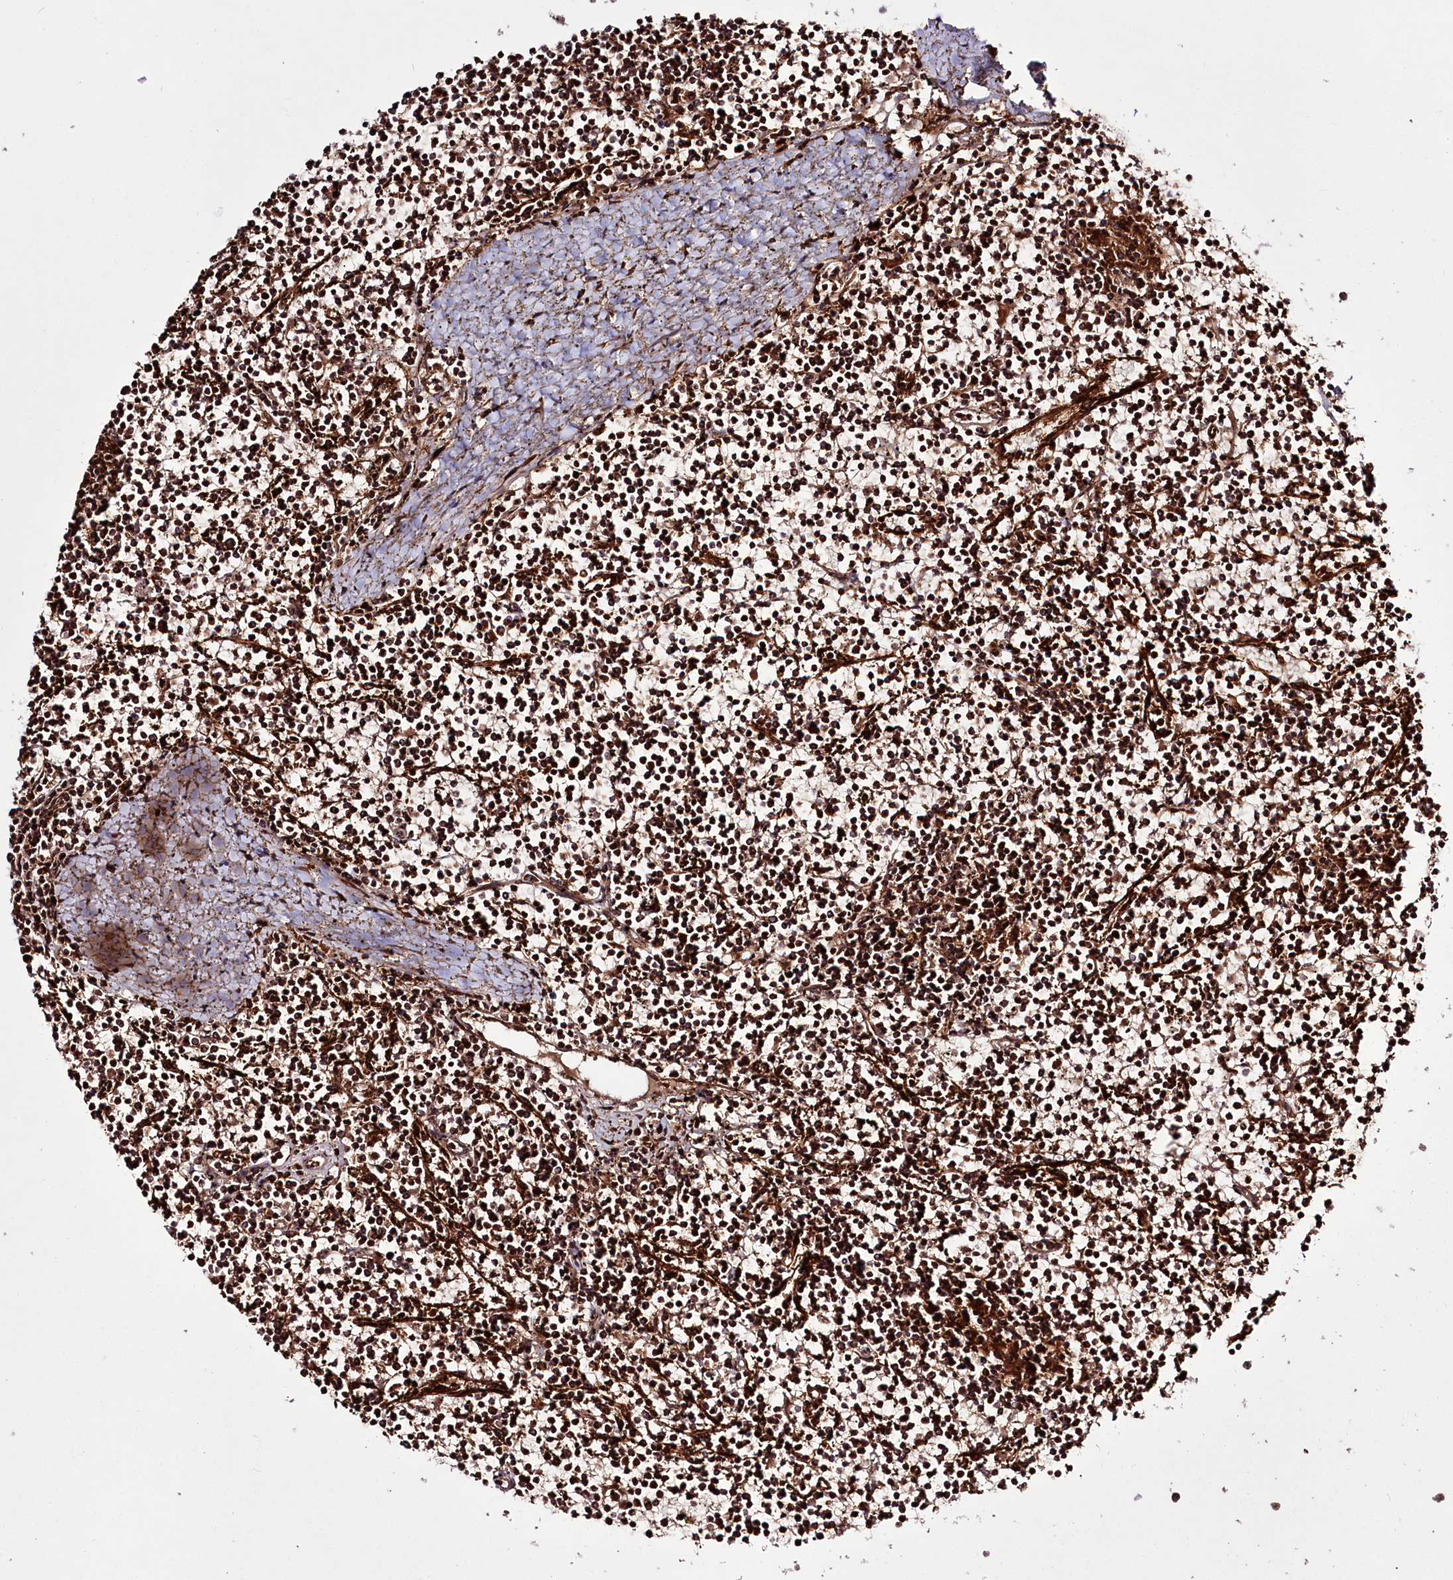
{"staining": {"intensity": "strong", "quantity": ">75%", "location": "cytoplasmic/membranous,nuclear"}, "tissue": "lymphoma", "cell_type": "Tumor cells", "image_type": "cancer", "snomed": [{"axis": "morphology", "description": "Malignant lymphoma, non-Hodgkin's type, Low grade"}, {"axis": "topography", "description": "Spleen"}], "caption": "Human malignant lymphoma, non-Hodgkin's type (low-grade) stained with a protein marker demonstrates strong staining in tumor cells.", "gene": "REXO2", "patient": {"sex": "female", "age": 19}}